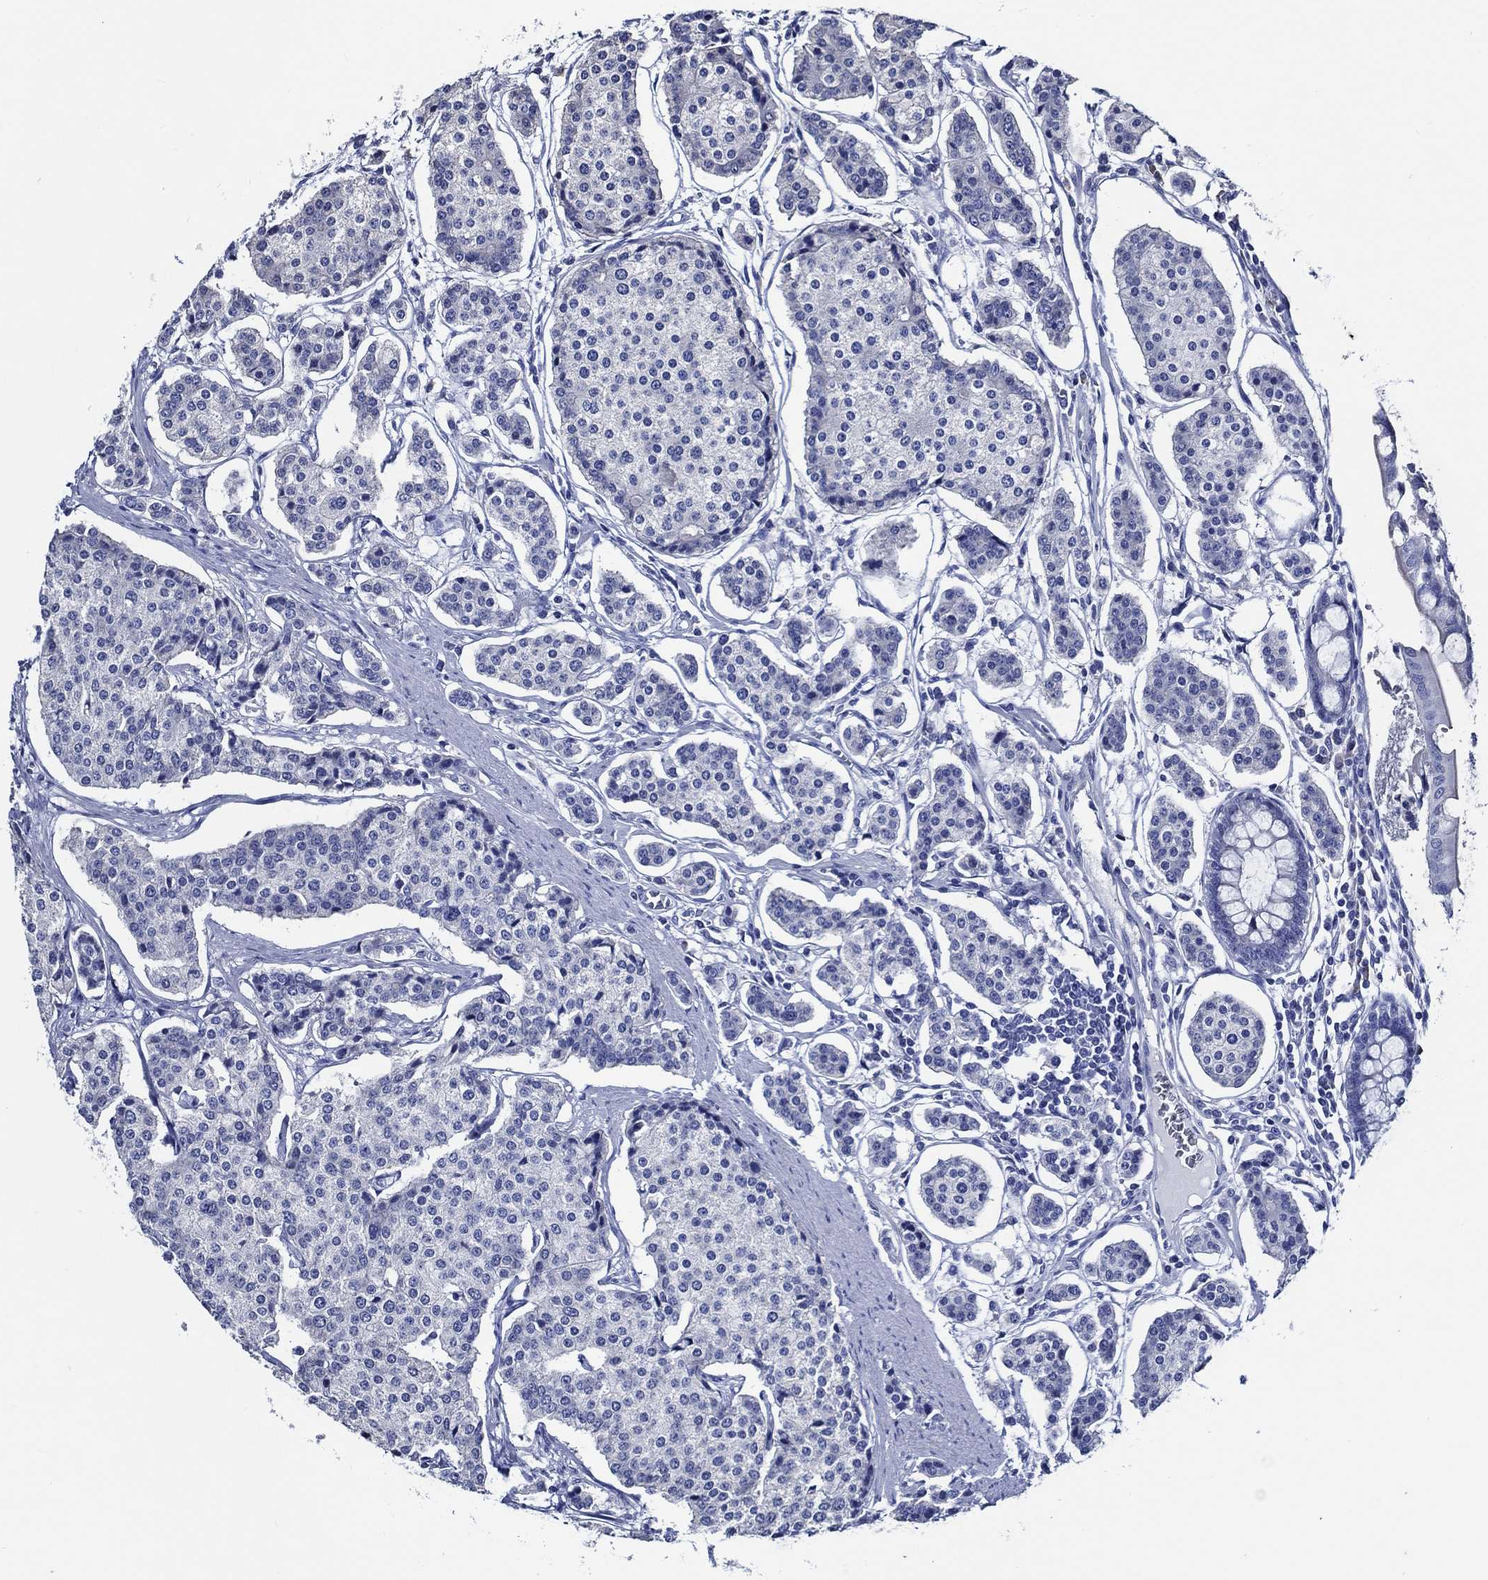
{"staining": {"intensity": "negative", "quantity": "none", "location": "none"}, "tissue": "carcinoid", "cell_type": "Tumor cells", "image_type": "cancer", "snomed": [{"axis": "morphology", "description": "Carcinoid, malignant, NOS"}, {"axis": "topography", "description": "Small intestine"}], "caption": "Immunohistochemical staining of malignant carcinoid exhibits no significant staining in tumor cells. Nuclei are stained in blue.", "gene": "WDR62", "patient": {"sex": "female", "age": 65}}